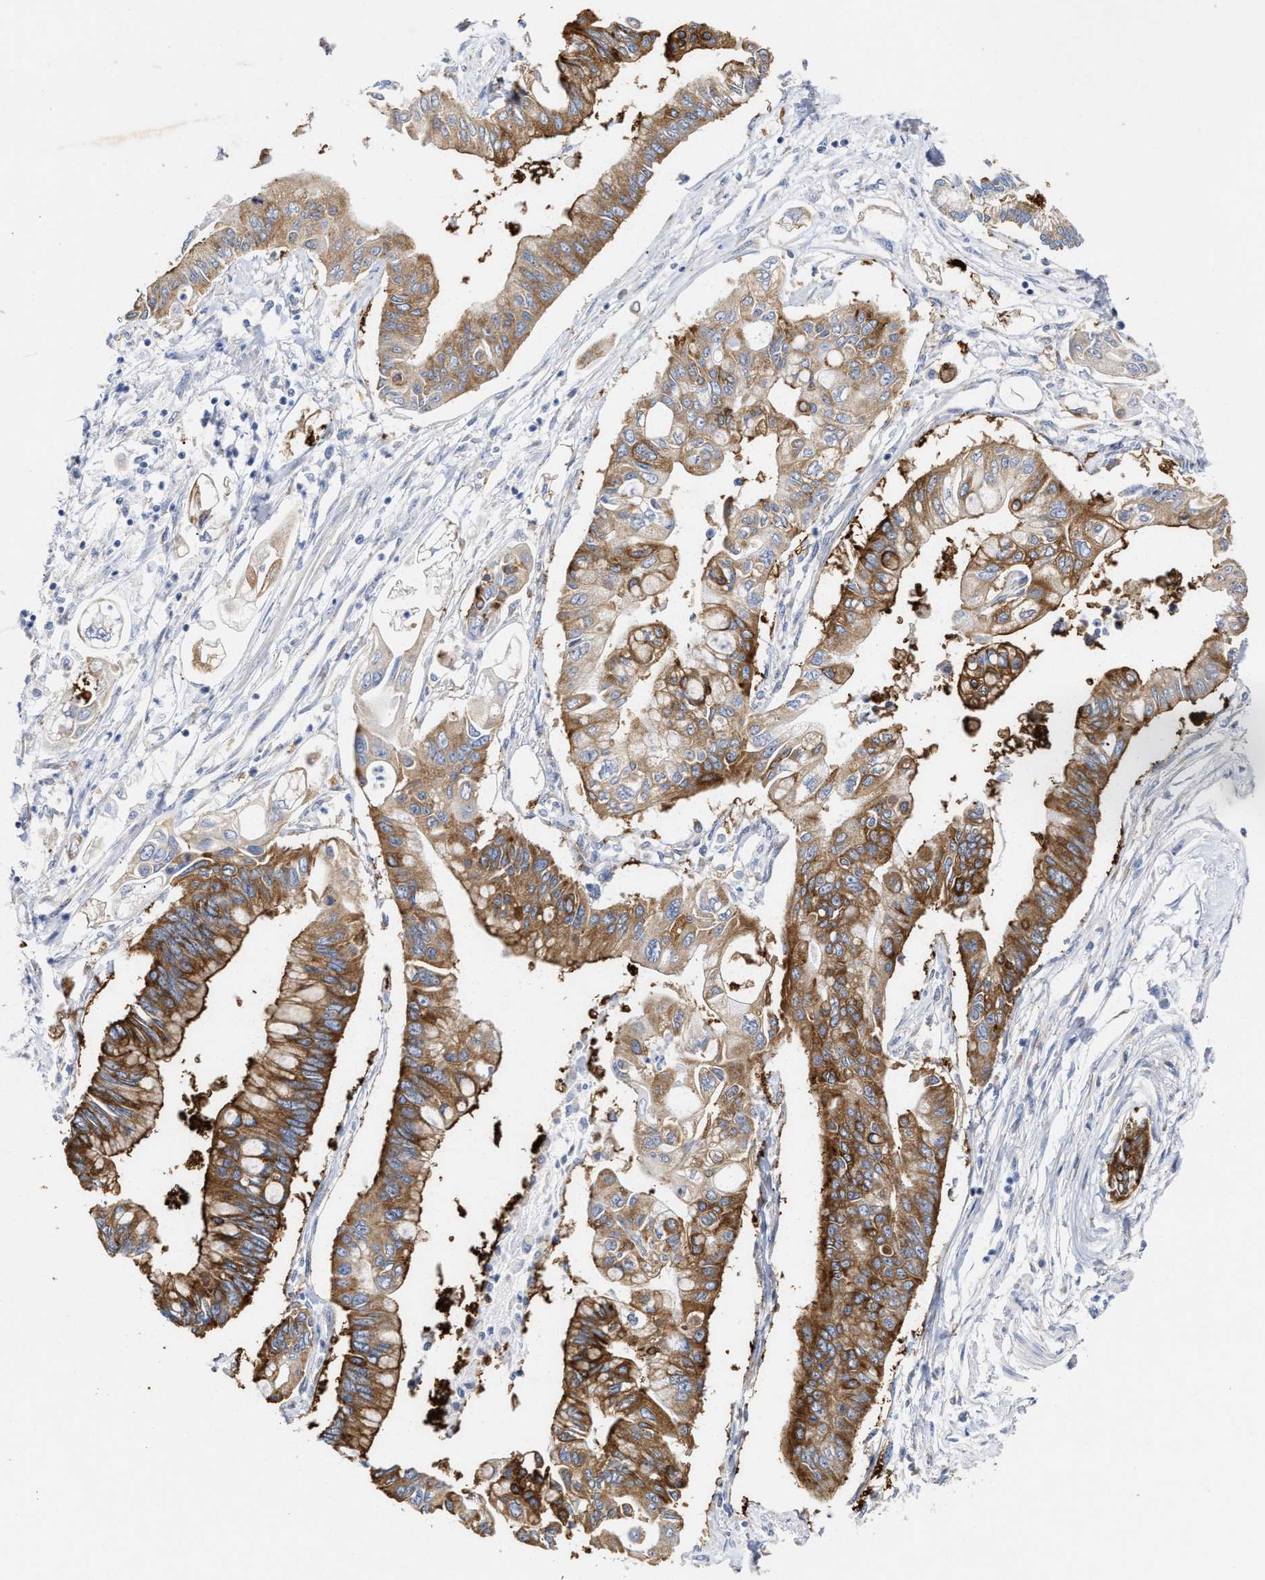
{"staining": {"intensity": "moderate", "quantity": ">75%", "location": "cytoplasmic/membranous"}, "tissue": "pancreatic cancer", "cell_type": "Tumor cells", "image_type": "cancer", "snomed": [{"axis": "morphology", "description": "Adenocarcinoma, NOS"}, {"axis": "topography", "description": "Pancreas"}], "caption": "Tumor cells show medium levels of moderate cytoplasmic/membranous positivity in approximately >75% of cells in pancreatic cancer (adenocarcinoma).", "gene": "PPP1R15A", "patient": {"sex": "female", "age": 77}}